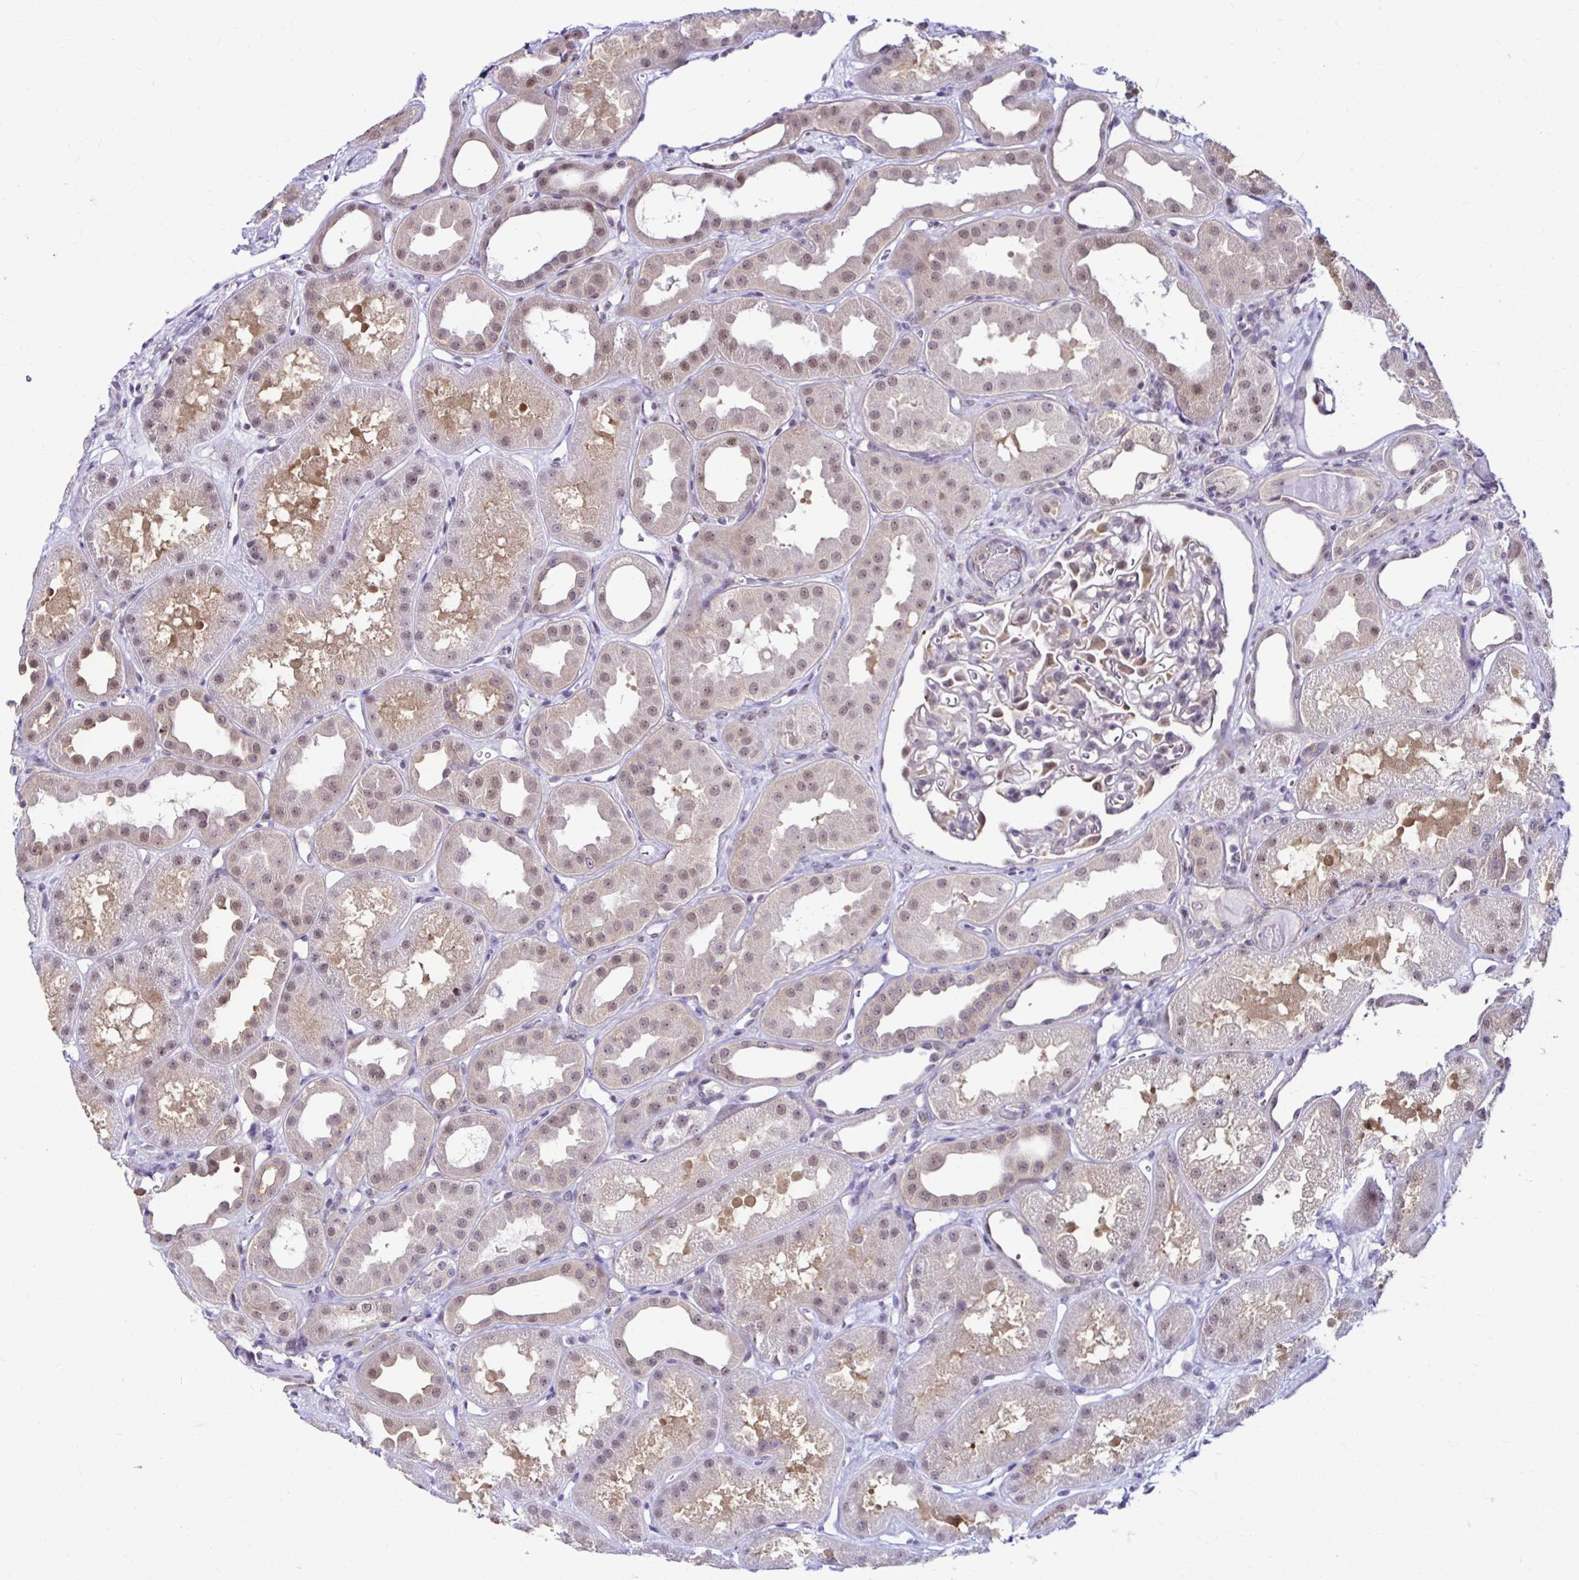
{"staining": {"intensity": "weak", "quantity": "<25%", "location": "cytoplasmic/membranous,nuclear"}, "tissue": "kidney", "cell_type": "Cells in glomeruli", "image_type": "normal", "snomed": [{"axis": "morphology", "description": "Normal tissue, NOS"}, {"axis": "topography", "description": "Kidney"}], "caption": "IHC of benign kidney reveals no expression in cells in glomeruli.", "gene": "PSMD3", "patient": {"sex": "male", "age": 61}}